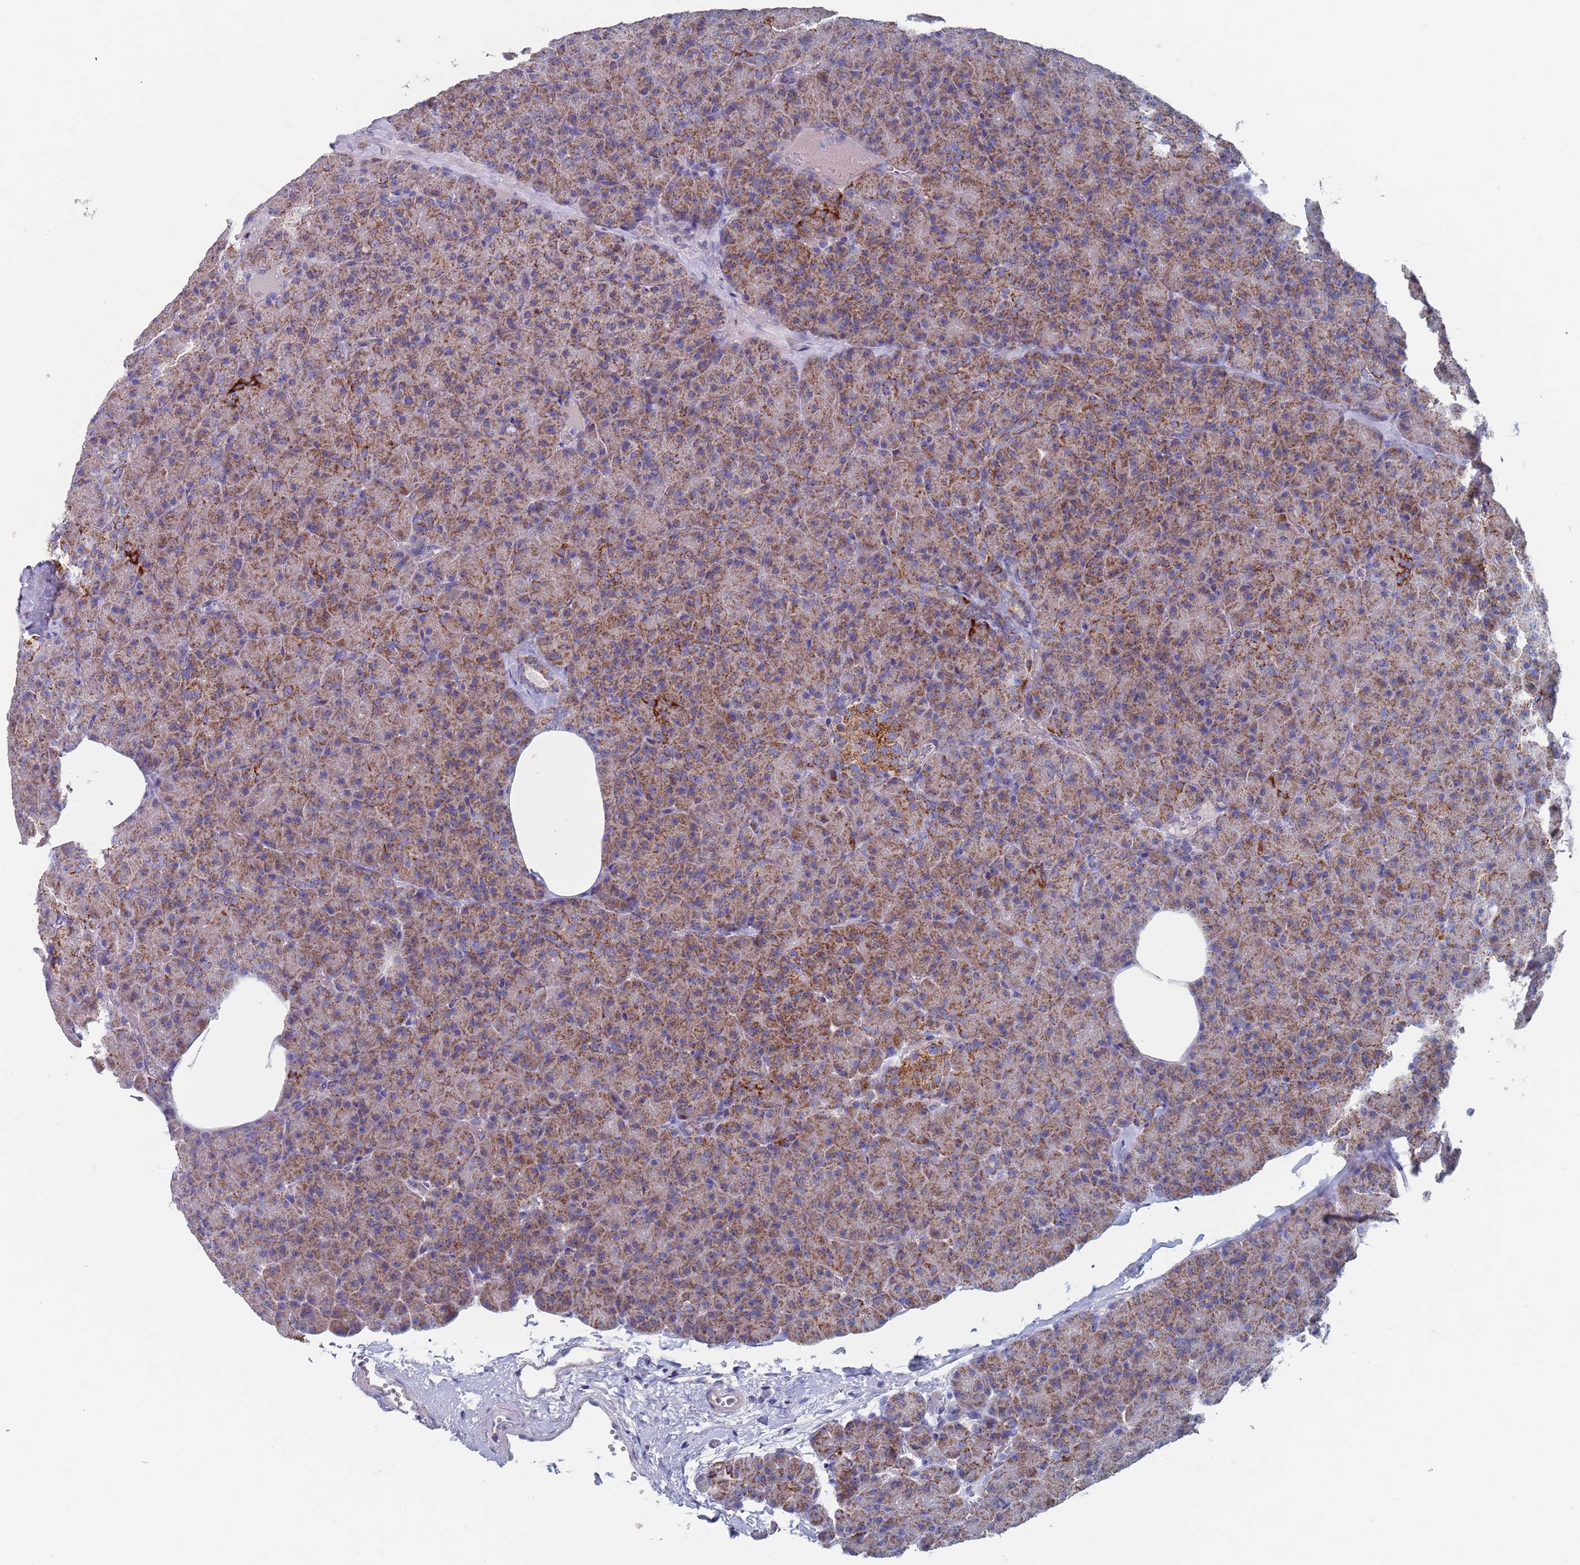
{"staining": {"intensity": "moderate", "quantity": ">75%", "location": "cytoplasmic/membranous"}, "tissue": "pancreas", "cell_type": "Exocrine glandular cells", "image_type": "normal", "snomed": [{"axis": "morphology", "description": "Normal tissue, NOS"}, {"axis": "morphology", "description": "Carcinoid, malignant, NOS"}, {"axis": "topography", "description": "Pancreas"}], "caption": "Moderate cytoplasmic/membranous staining is seen in about >75% of exocrine glandular cells in unremarkable pancreas. The staining was performed using DAB, with brown indicating positive protein expression. Nuclei are stained blue with hematoxylin.", "gene": "MRPL22", "patient": {"sex": "female", "age": 35}}